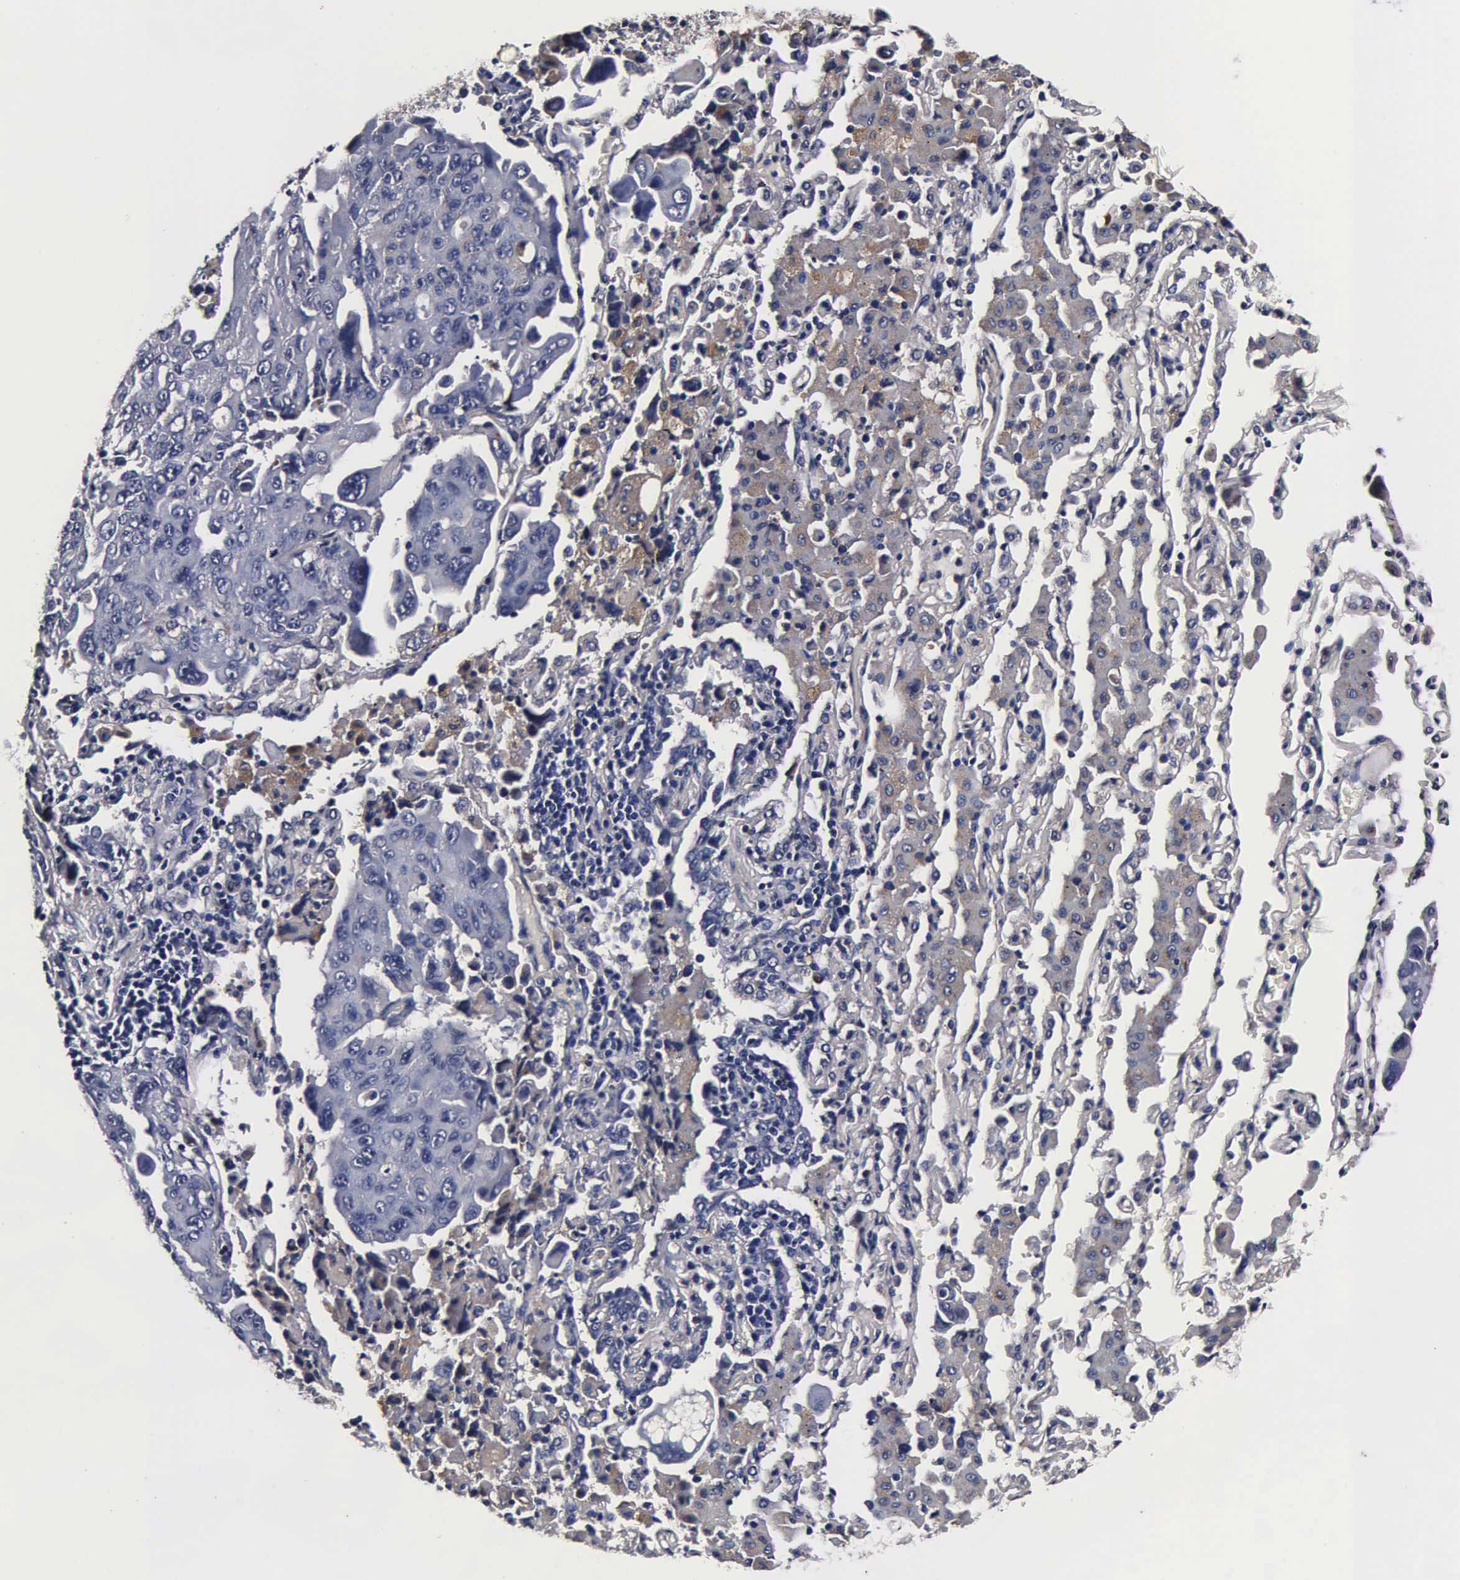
{"staining": {"intensity": "negative", "quantity": "none", "location": "none"}, "tissue": "lung cancer", "cell_type": "Tumor cells", "image_type": "cancer", "snomed": [{"axis": "morphology", "description": "Adenocarcinoma, NOS"}, {"axis": "topography", "description": "Lung"}], "caption": "Protein analysis of lung cancer displays no significant staining in tumor cells. (Stains: DAB immunohistochemistry (IHC) with hematoxylin counter stain, Microscopy: brightfield microscopy at high magnification).", "gene": "CST3", "patient": {"sex": "male", "age": 64}}